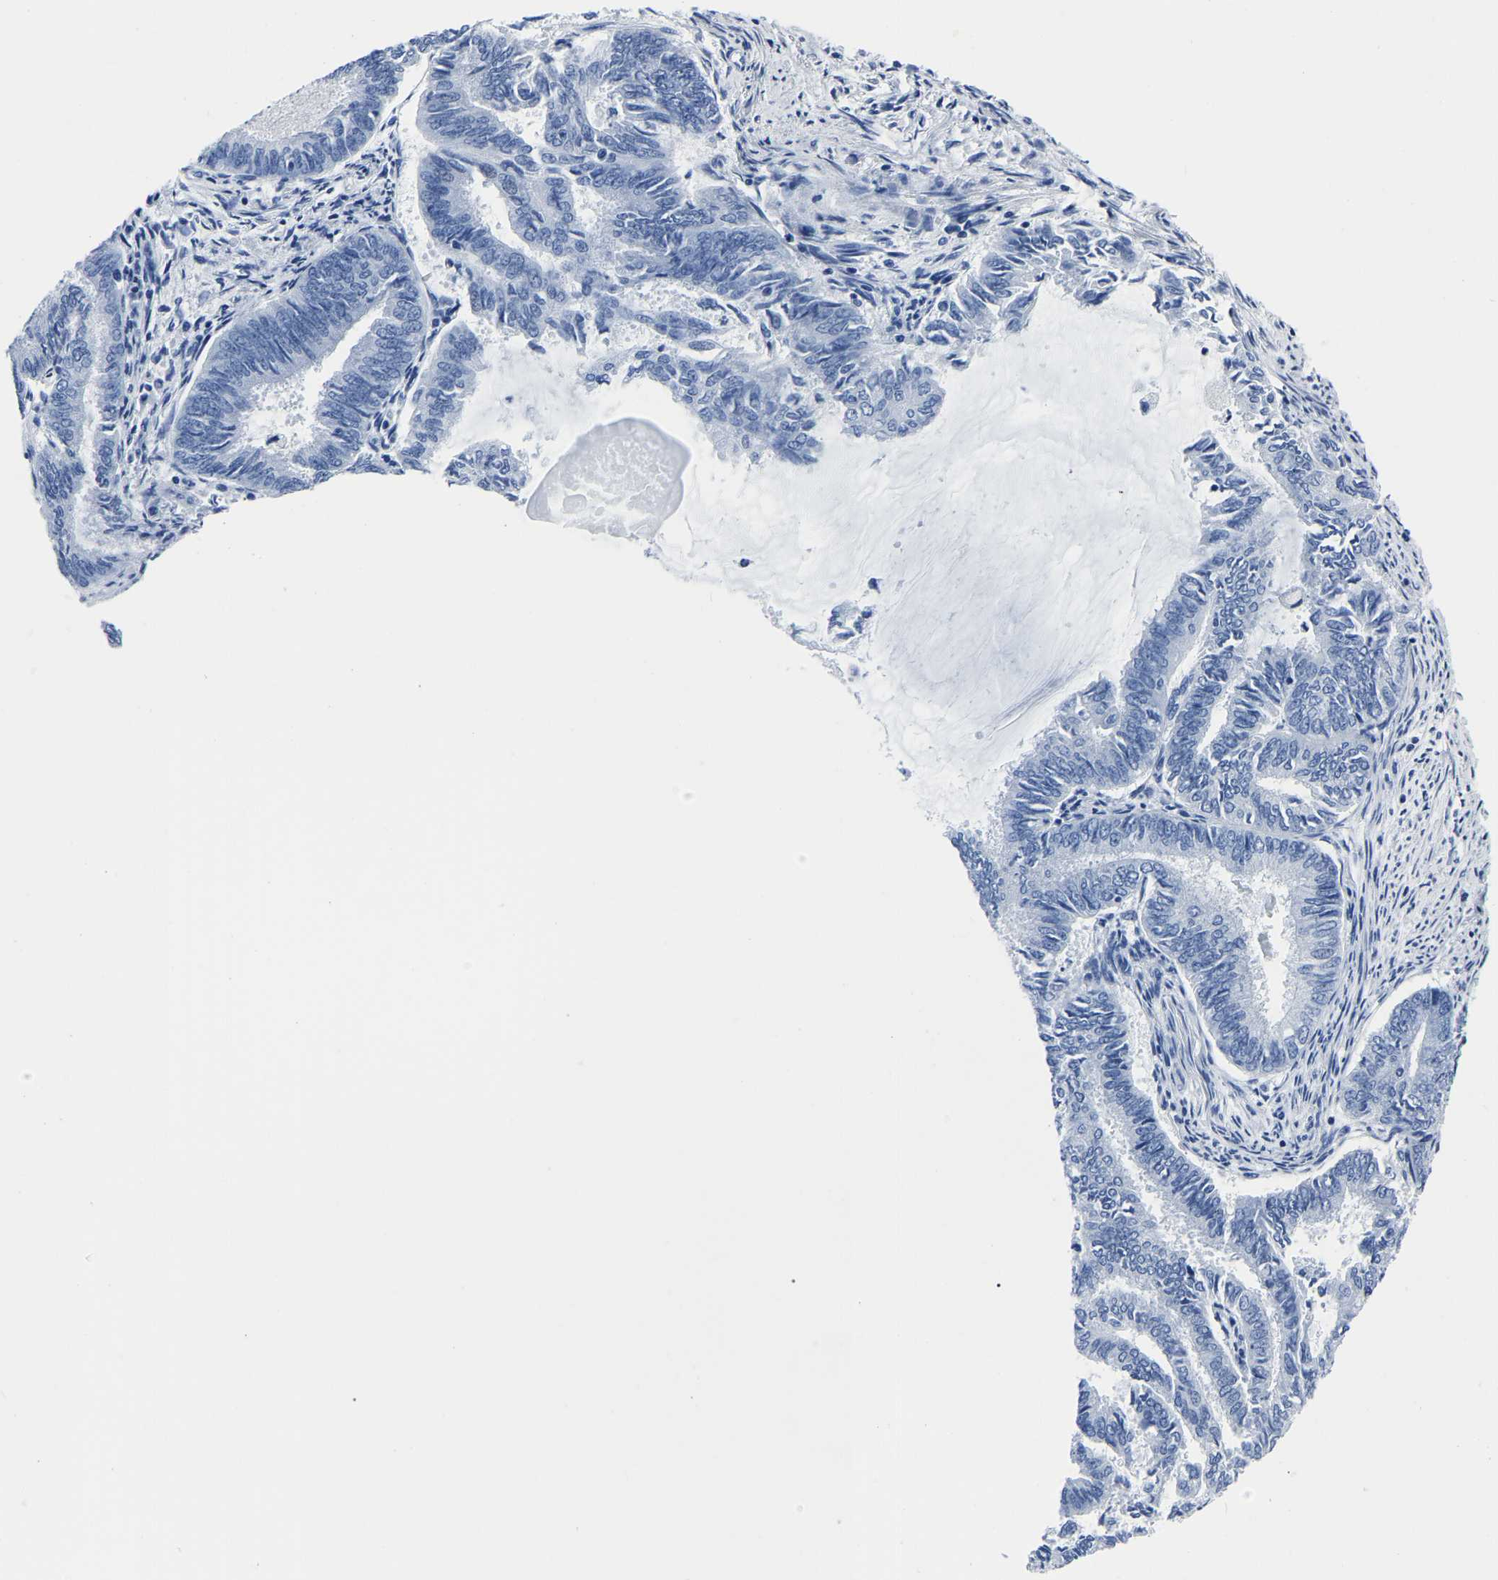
{"staining": {"intensity": "negative", "quantity": "none", "location": "none"}, "tissue": "endometrial cancer", "cell_type": "Tumor cells", "image_type": "cancer", "snomed": [{"axis": "morphology", "description": "Adenocarcinoma, NOS"}, {"axis": "topography", "description": "Endometrium"}], "caption": "A high-resolution image shows immunohistochemistry (IHC) staining of adenocarcinoma (endometrial), which displays no significant staining in tumor cells.", "gene": "IMPG2", "patient": {"sex": "female", "age": 86}}